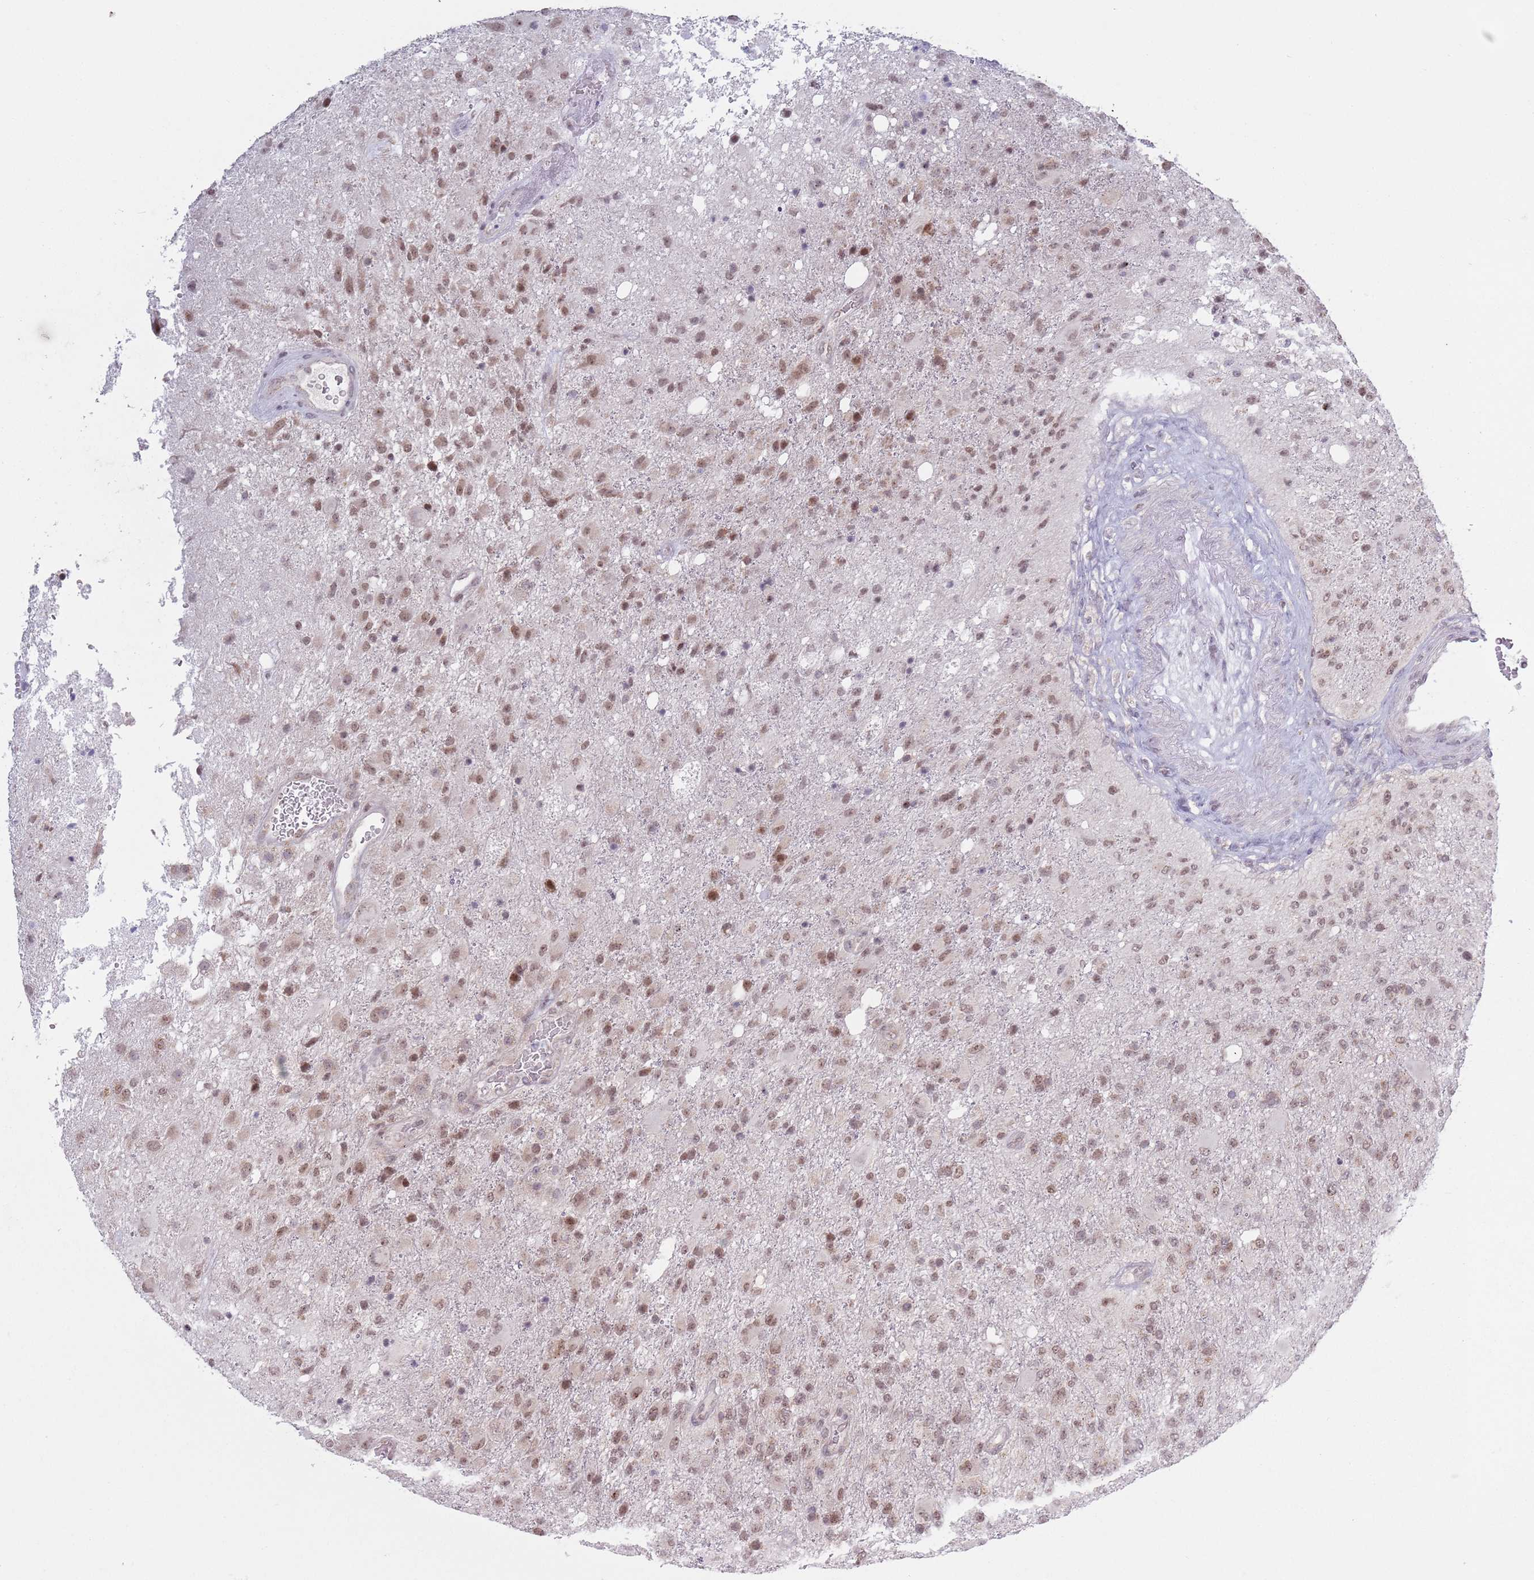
{"staining": {"intensity": "moderate", "quantity": ">75%", "location": "nuclear"}, "tissue": "glioma", "cell_type": "Tumor cells", "image_type": "cancer", "snomed": [{"axis": "morphology", "description": "Glioma, malignant, High grade"}, {"axis": "topography", "description": "Brain"}], "caption": "Immunohistochemistry staining of glioma, which shows medium levels of moderate nuclear staining in approximately >75% of tumor cells indicating moderate nuclear protein staining. The staining was performed using DAB (brown) for protein detection and nuclei were counterstained in hematoxylin (blue).", "gene": "MRPL34", "patient": {"sex": "female", "age": 74}}